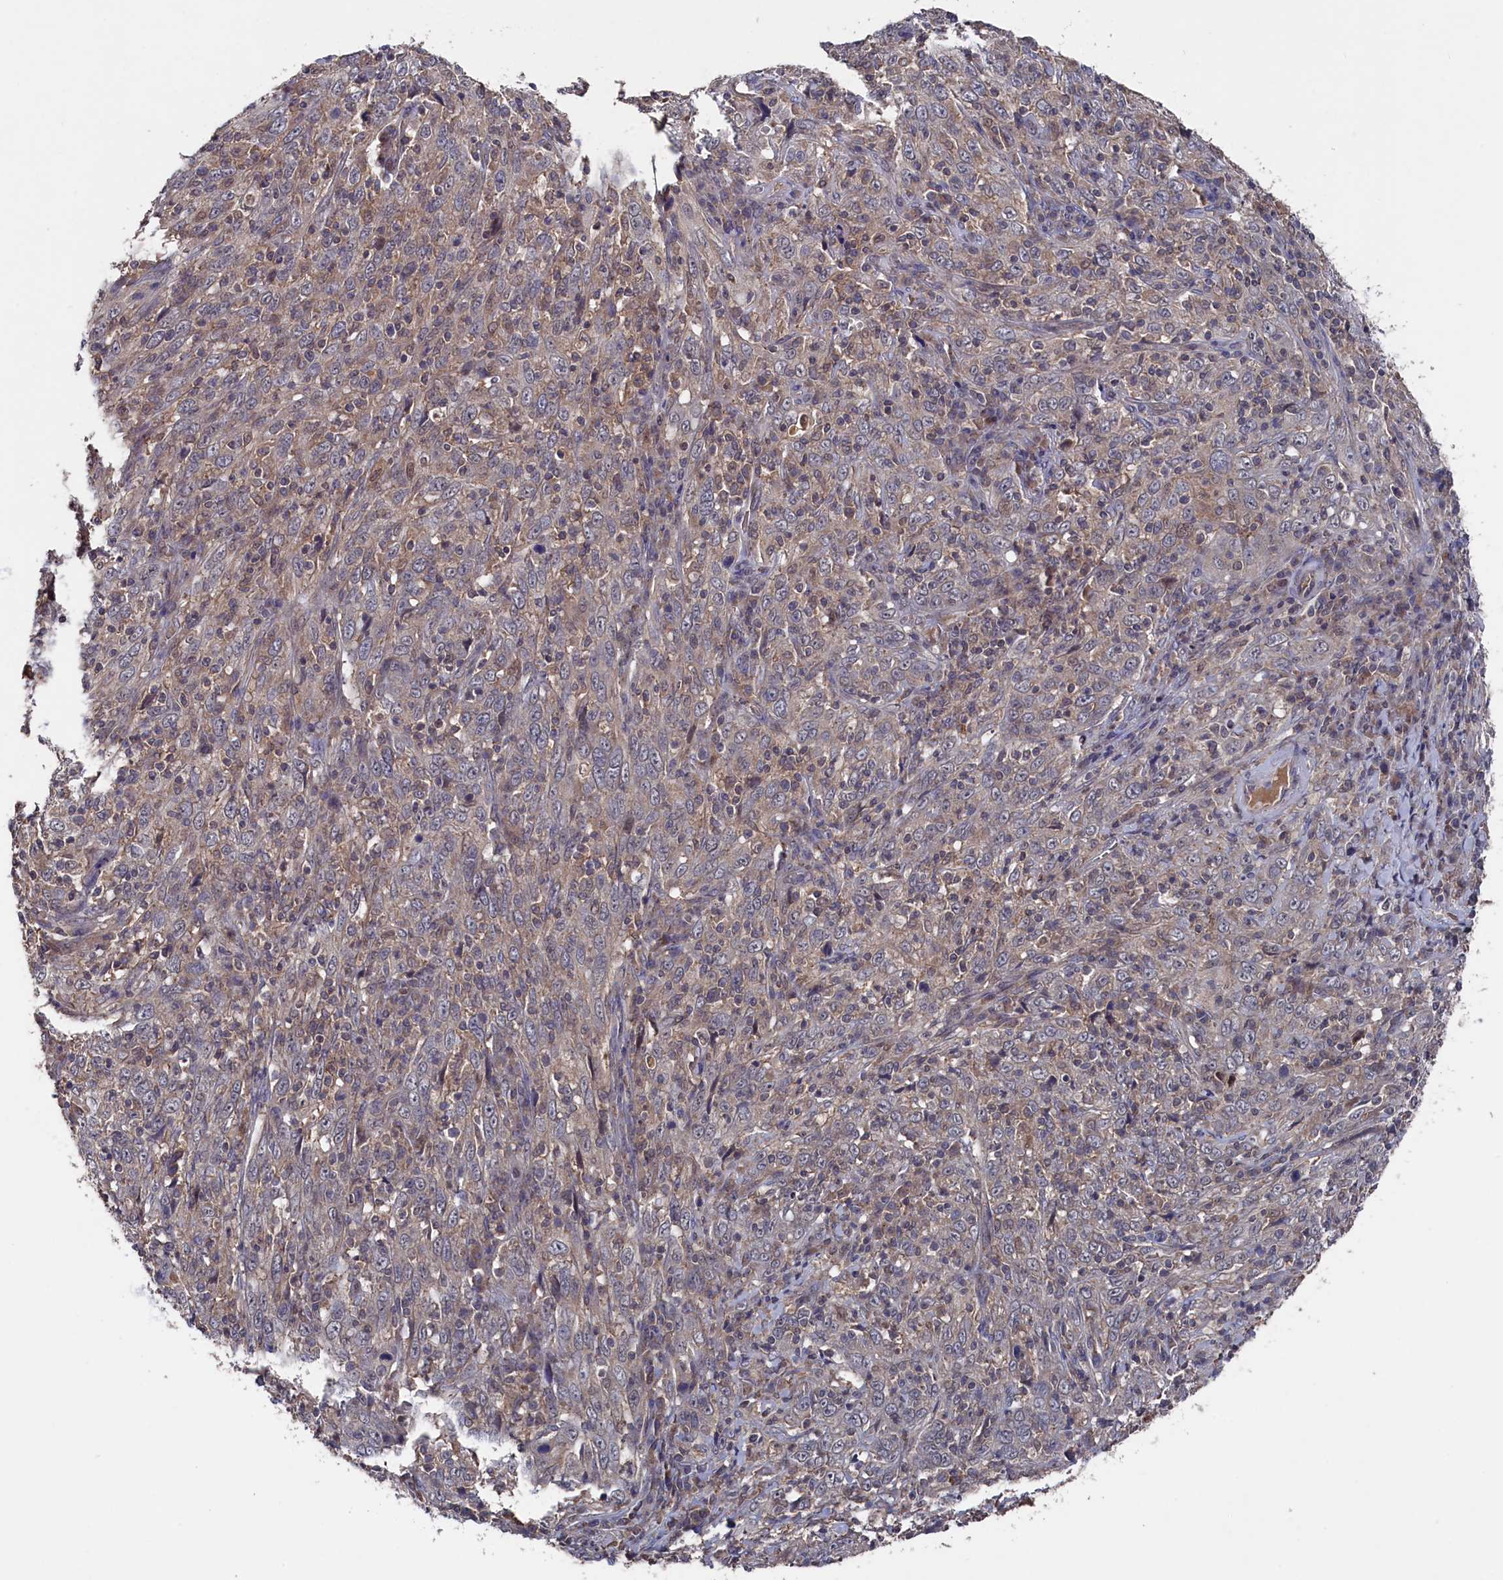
{"staining": {"intensity": "weak", "quantity": "<25%", "location": "cytoplasmic/membranous"}, "tissue": "cervical cancer", "cell_type": "Tumor cells", "image_type": "cancer", "snomed": [{"axis": "morphology", "description": "Squamous cell carcinoma, NOS"}, {"axis": "topography", "description": "Cervix"}], "caption": "Micrograph shows no protein expression in tumor cells of squamous cell carcinoma (cervical) tissue.", "gene": "TMC5", "patient": {"sex": "female", "age": 46}}